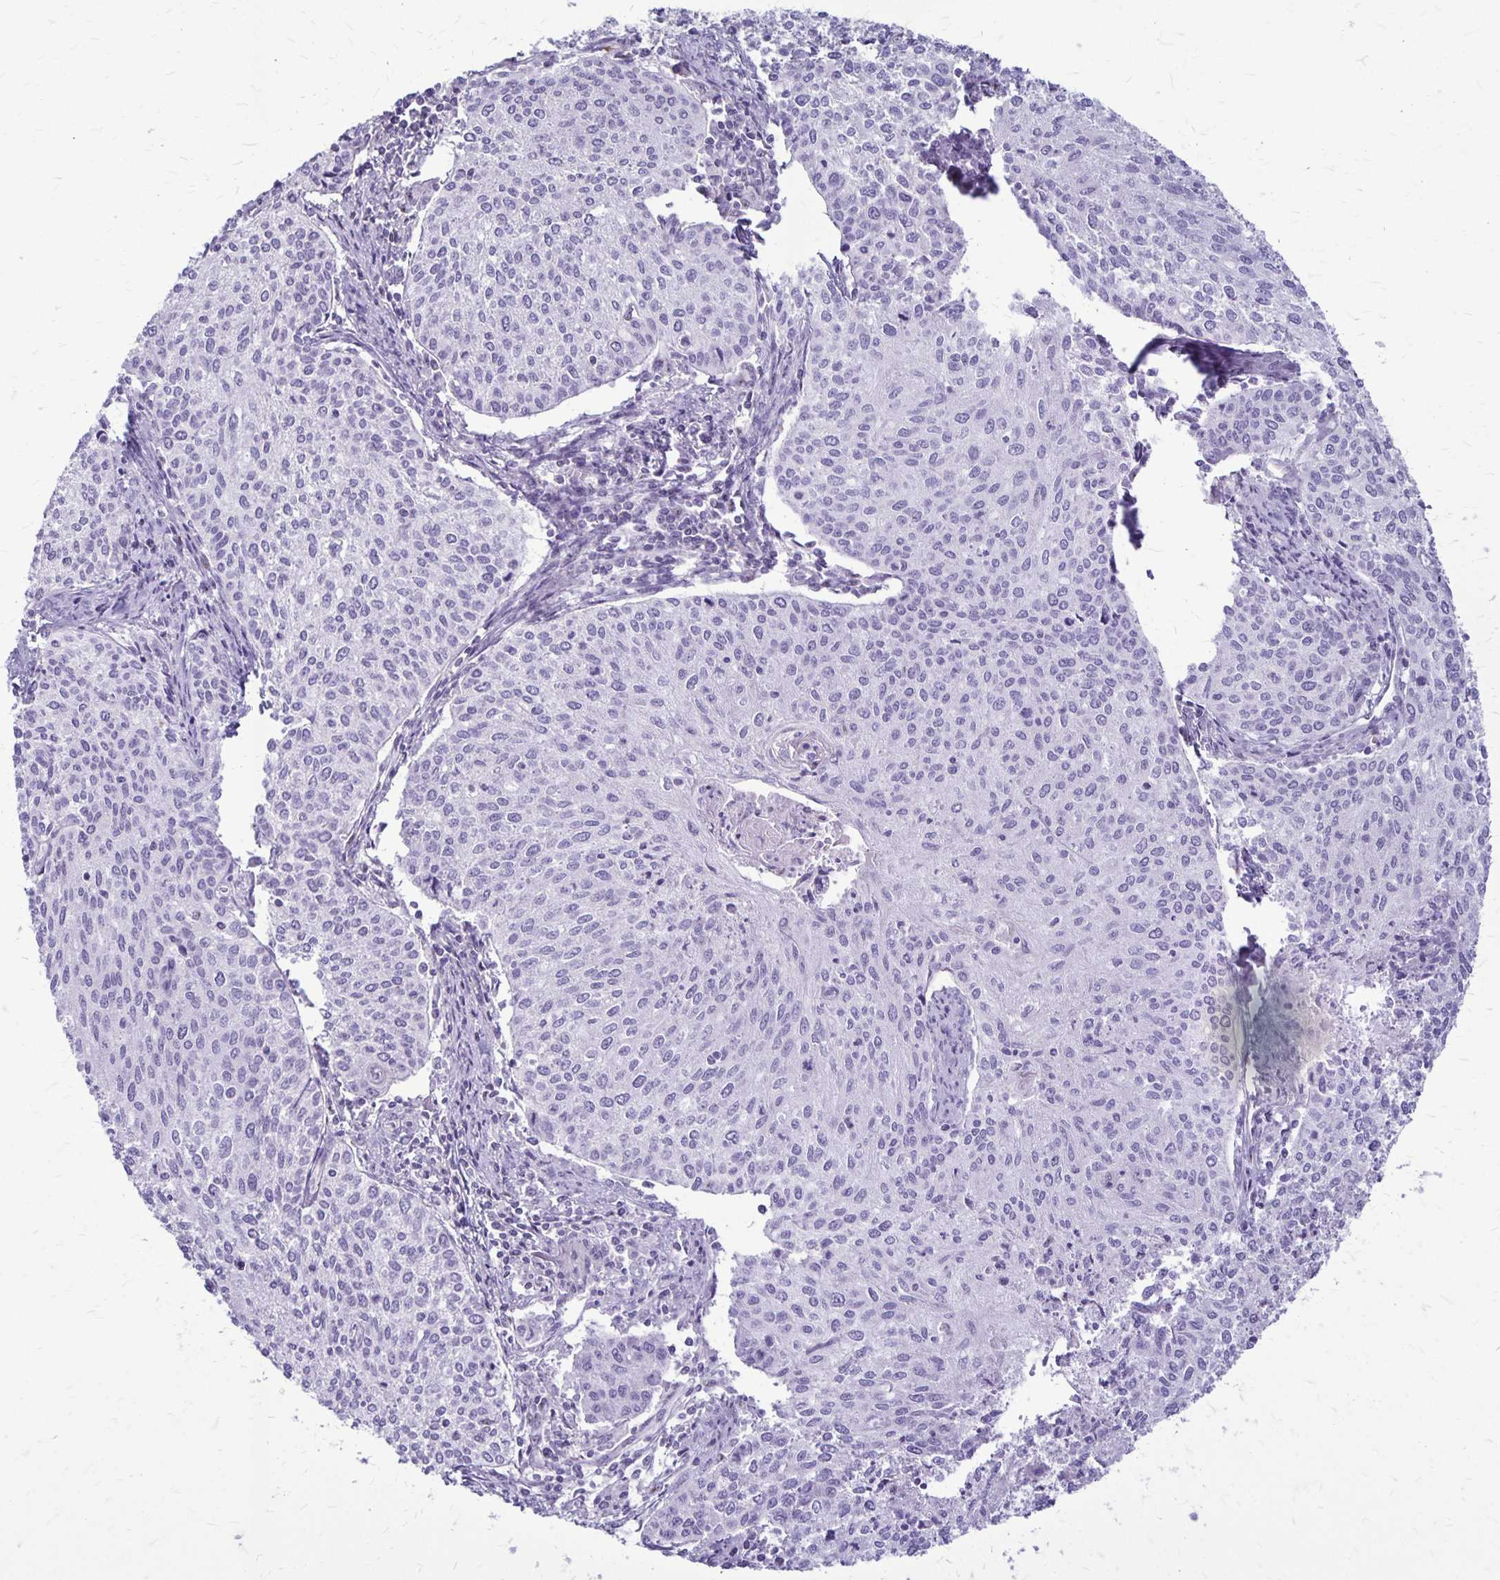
{"staining": {"intensity": "negative", "quantity": "none", "location": "none"}, "tissue": "cervical cancer", "cell_type": "Tumor cells", "image_type": "cancer", "snomed": [{"axis": "morphology", "description": "Squamous cell carcinoma, NOS"}, {"axis": "topography", "description": "Cervix"}], "caption": "Immunohistochemistry histopathology image of cervical squamous cell carcinoma stained for a protein (brown), which reveals no staining in tumor cells.", "gene": "GP9", "patient": {"sex": "female", "age": 38}}